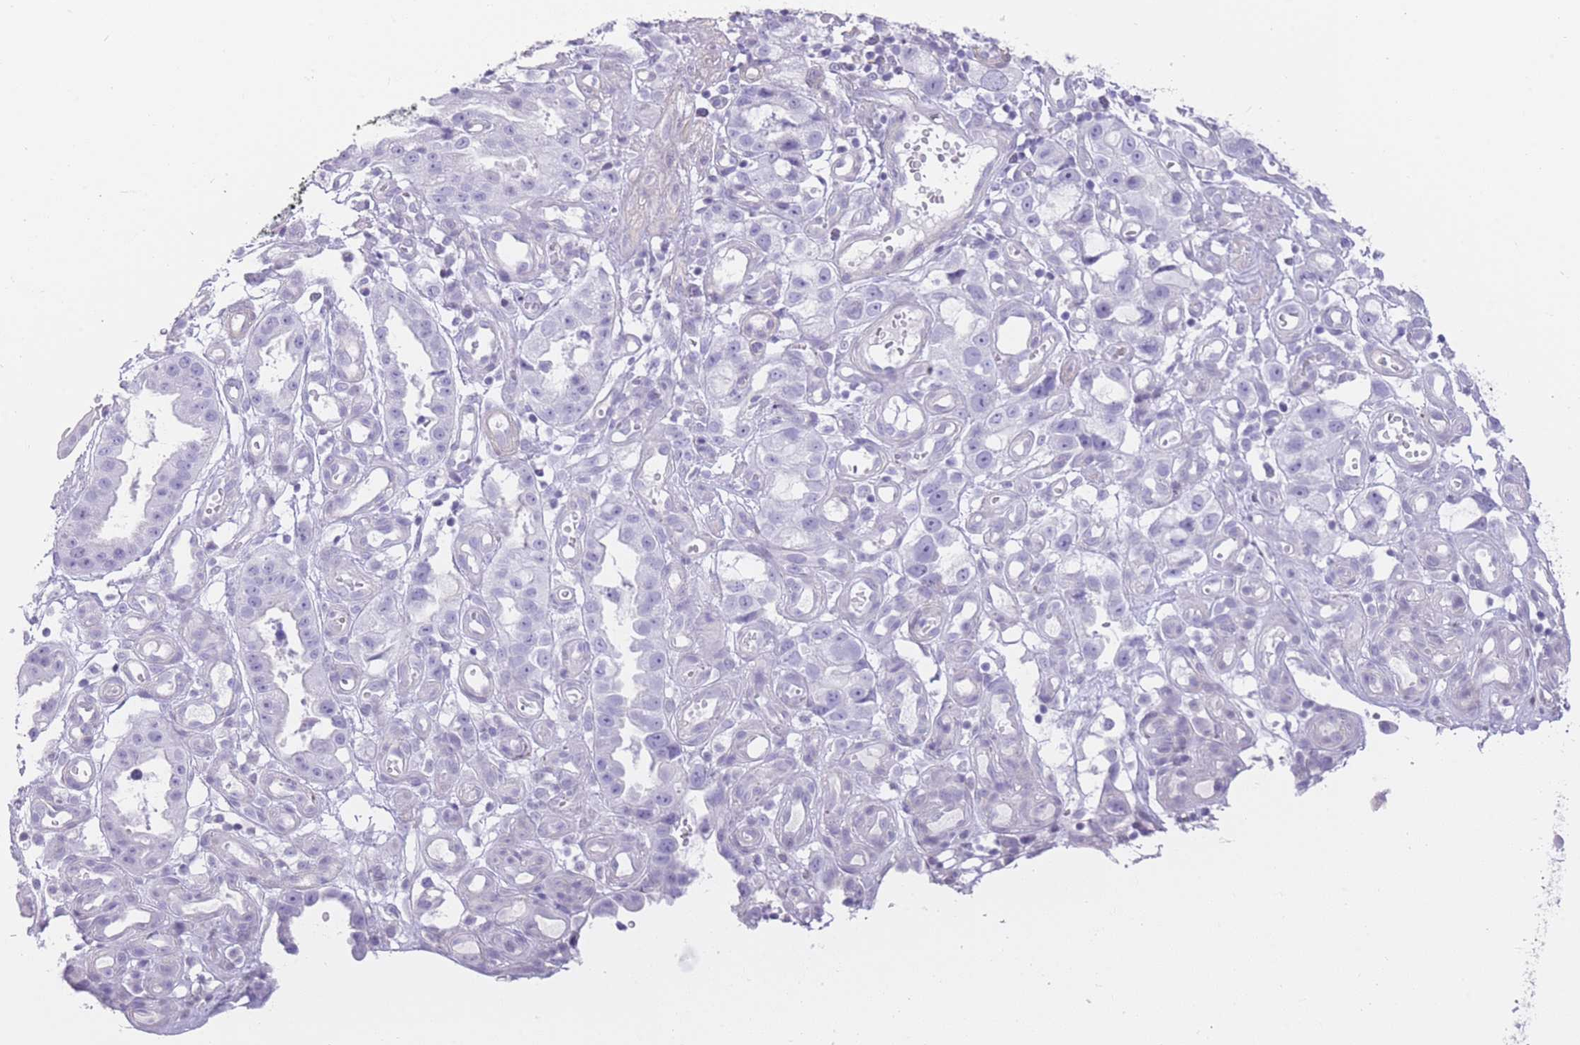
{"staining": {"intensity": "negative", "quantity": "none", "location": "none"}, "tissue": "stomach cancer", "cell_type": "Tumor cells", "image_type": "cancer", "snomed": [{"axis": "morphology", "description": "Adenocarcinoma, NOS"}, {"axis": "topography", "description": "Stomach"}], "caption": "This image is of adenocarcinoma (stomach) stained with IHC to label a protein in brown with the nuclei are counter-stained blue. There is no staining in tumor cells.", "gene": "OR11H12", "patient": {"sex": "male", "age": 55}}